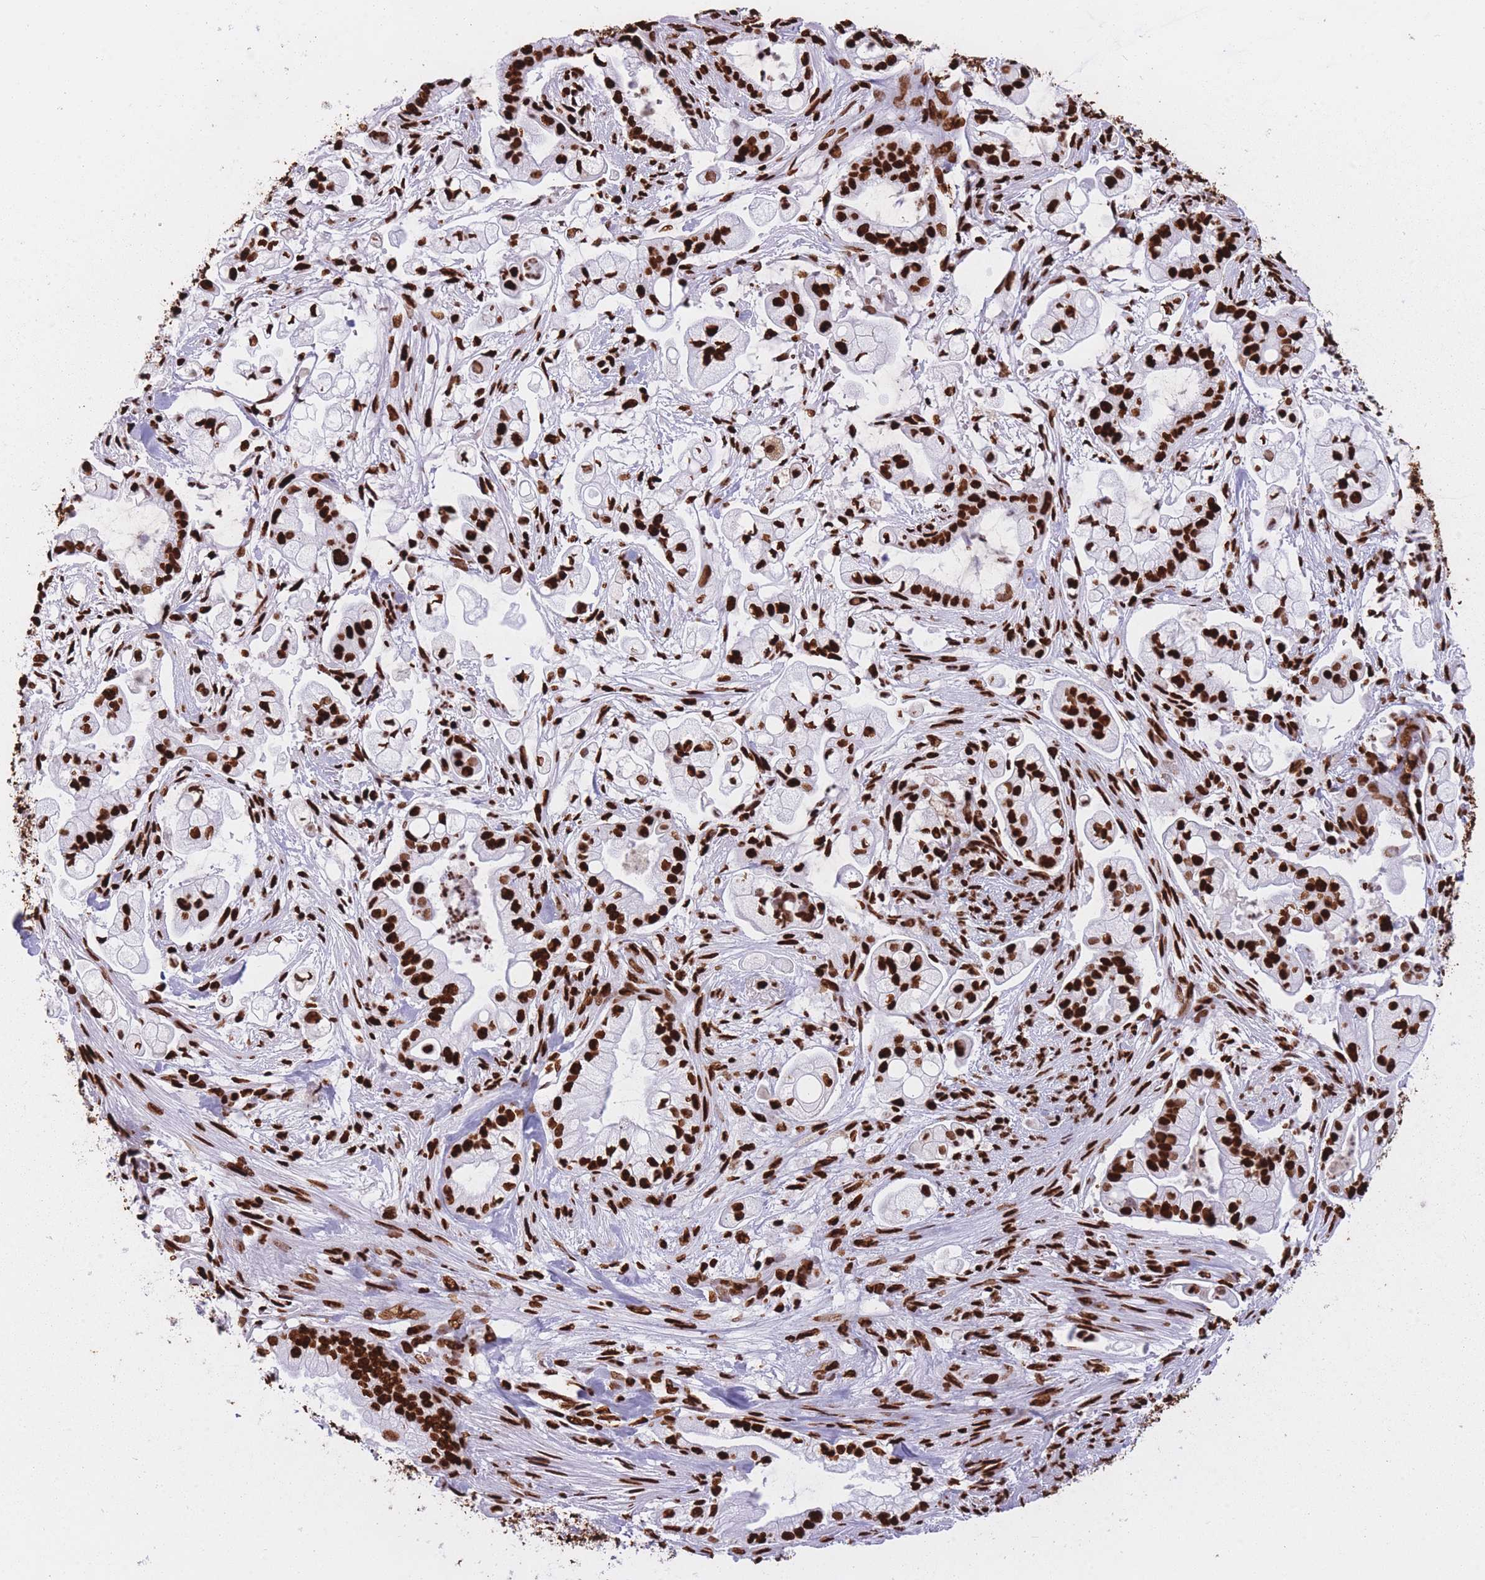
{"staining": {"intensity": "strong", "quantity": ">75%", "location": "nuclear"}, "tissue": "pancreatic cancer", "cell_type": "Tumor cells", "image_type": "cancer", "snomed": [{"axis": "morphology", "description": "Adenocarcinoma, NOS"}, {"axis": "topography", "description": "Pancreas"}], "caption": "A photomicrograph of human adenocarcinoma (pancreatic) stained for a protein shows strong nuclear brown staining in tumor cells.", "gene": "HNRNPUL1", "patient": {"sex": "female", "age": 69}}